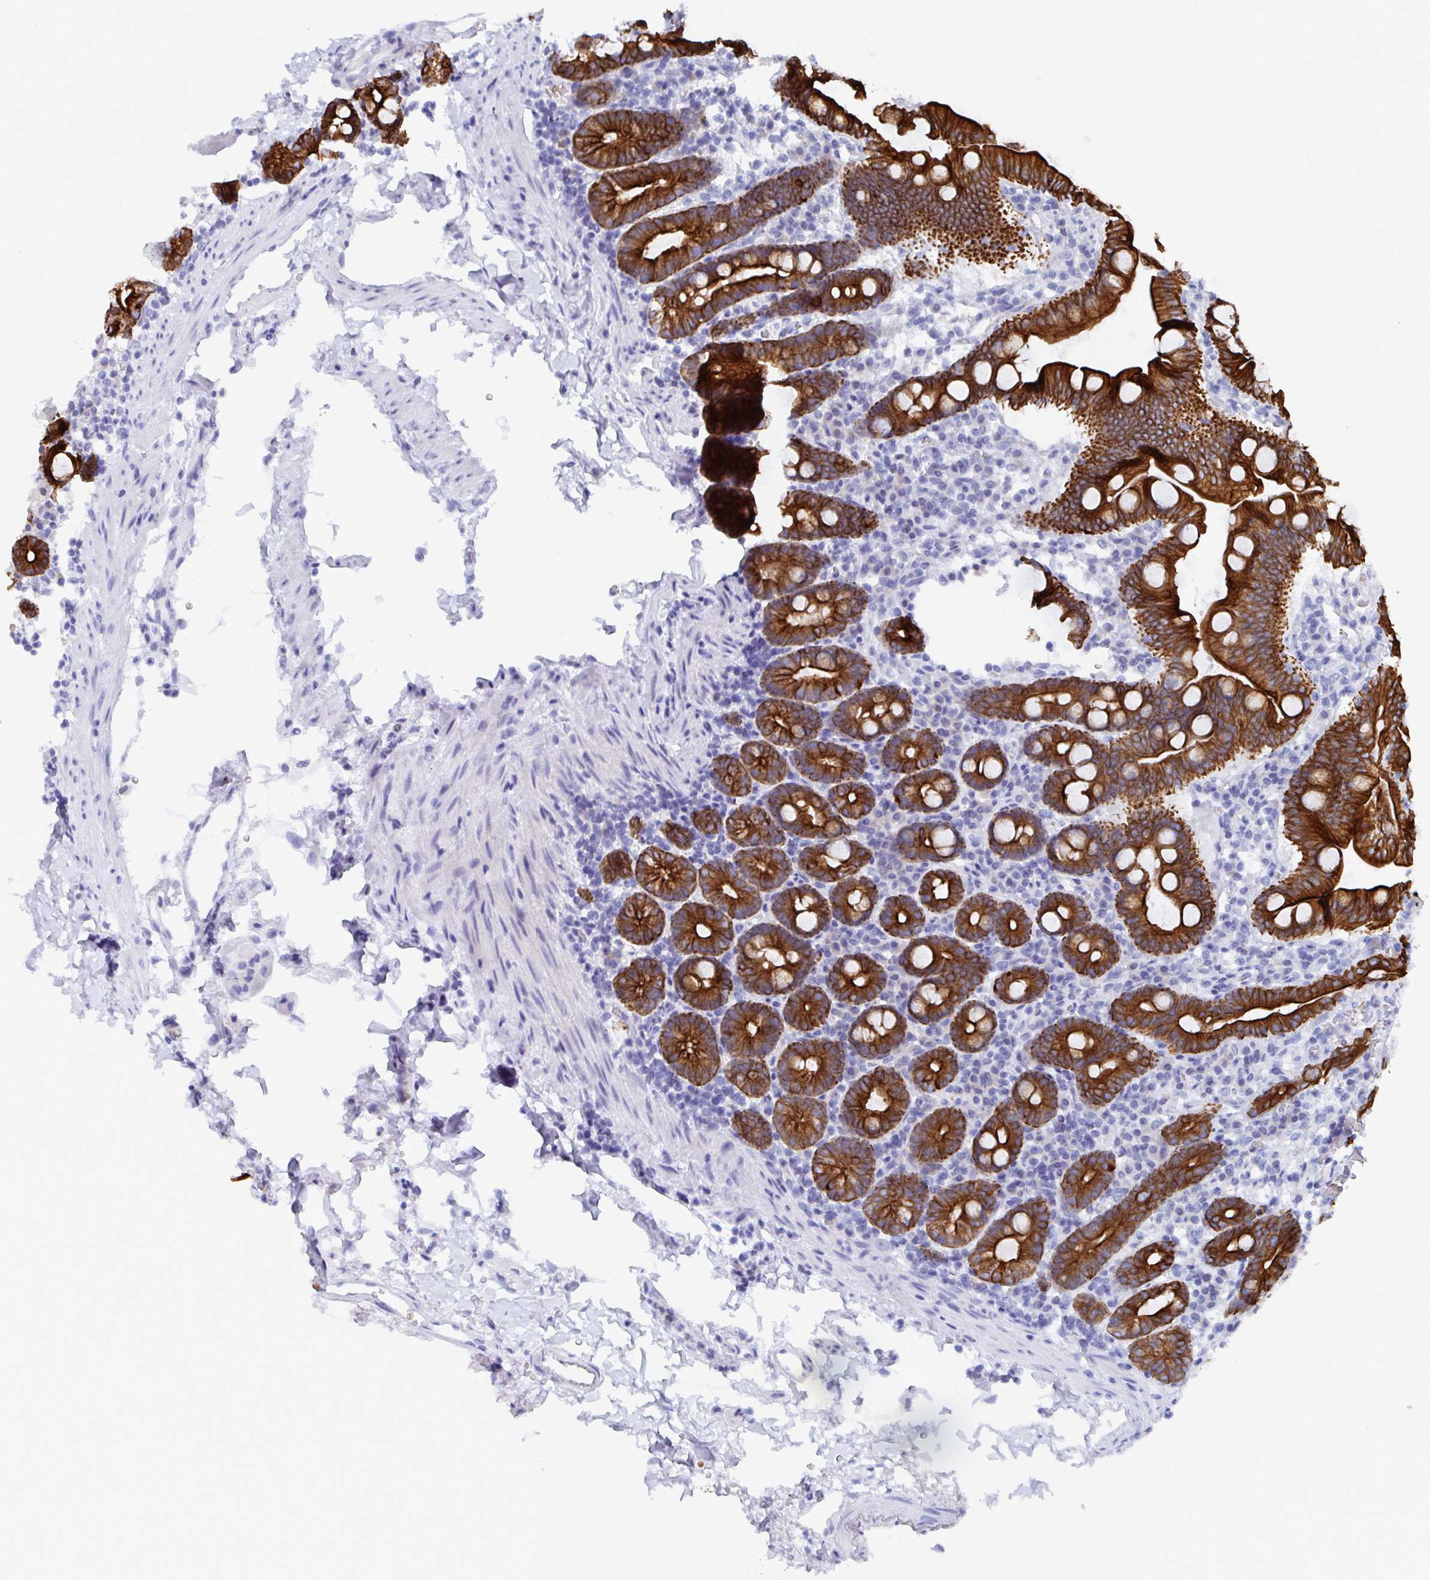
{"staining": {"intensity": "strong", "quantity": ">75%", "location": "cytoplasmic/membranous"}, "tissue": "duodenum", "cell_type": "Glandular cells", "image_type": "normal", "snomed": [{"axis": "morphology", "description": "Normal tissue, NOS"}, {"axis": "topography", "description": "Pancreas"}, {"axis": "topography", "description": "Duodenum"}], "caption": "Protein staining reveals strong cytoplasmic/membranous staining in about >75% of glandular cells in benign duodenum.", "gene": "CLDN8", "patient": {"sex": "male", "age": 59}}